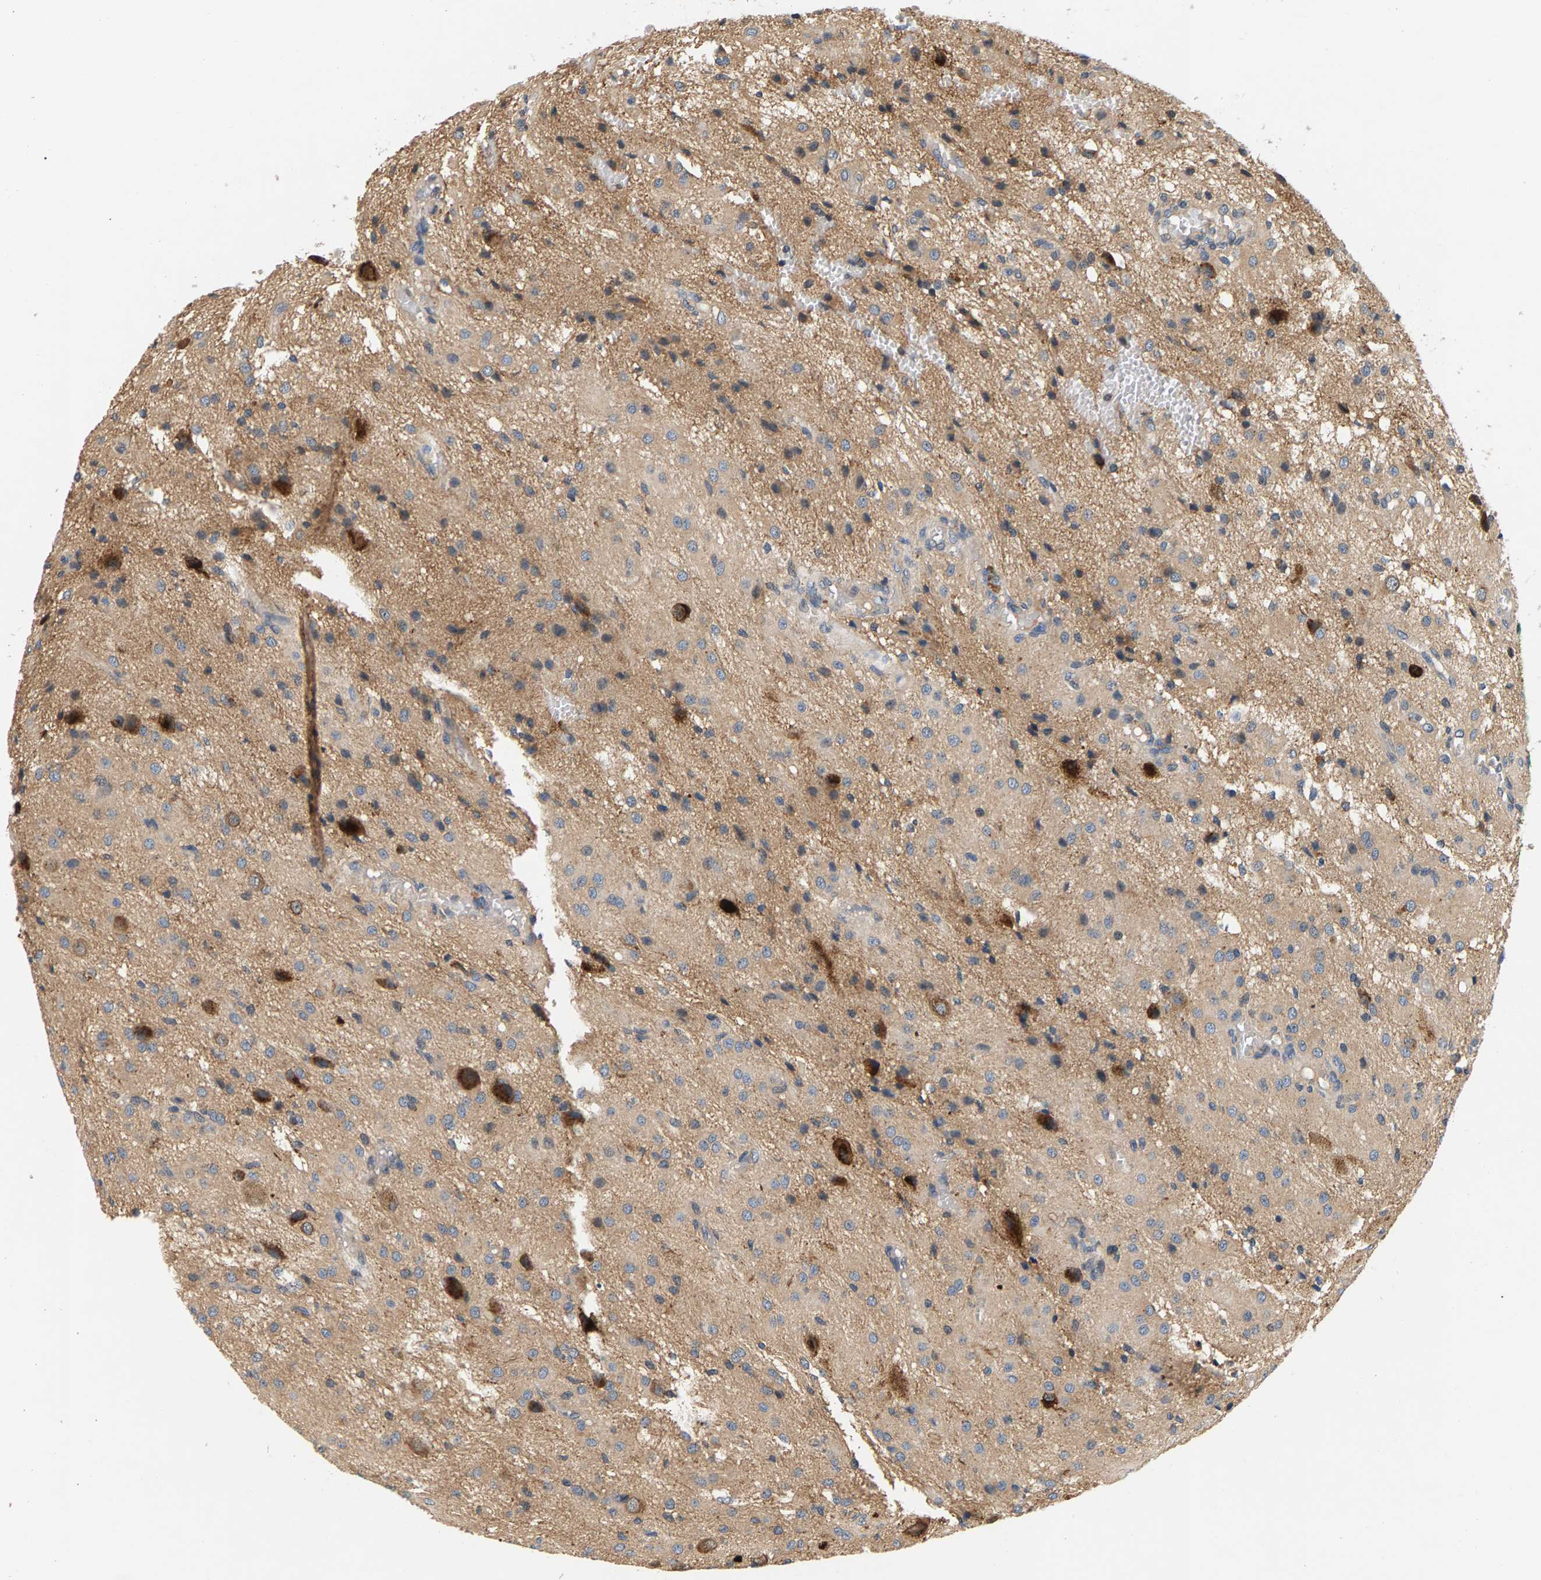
{"staining": {"intensity": "strong", "quantity": "<25%", "location": "cytoplasmic/membranous"}, "tissue": "glioma", "cell_type": "Tumor cells", "image_type": "cancer", "snomed": [{"axis": "morphology", "description": "Glioma, malignant, High grade"}, {"axis": "topography", "description": "Brain"}], "caption": "A high-resolution histopathology image shows immunohistochemistry staining of malignant glioma (high-grade), which exhibits strong cytoplasmic/membranous expression in approximately <25% of tumor cells.", "gene": "FAM78A", "patient": {"sex": "female", "age": 59}}